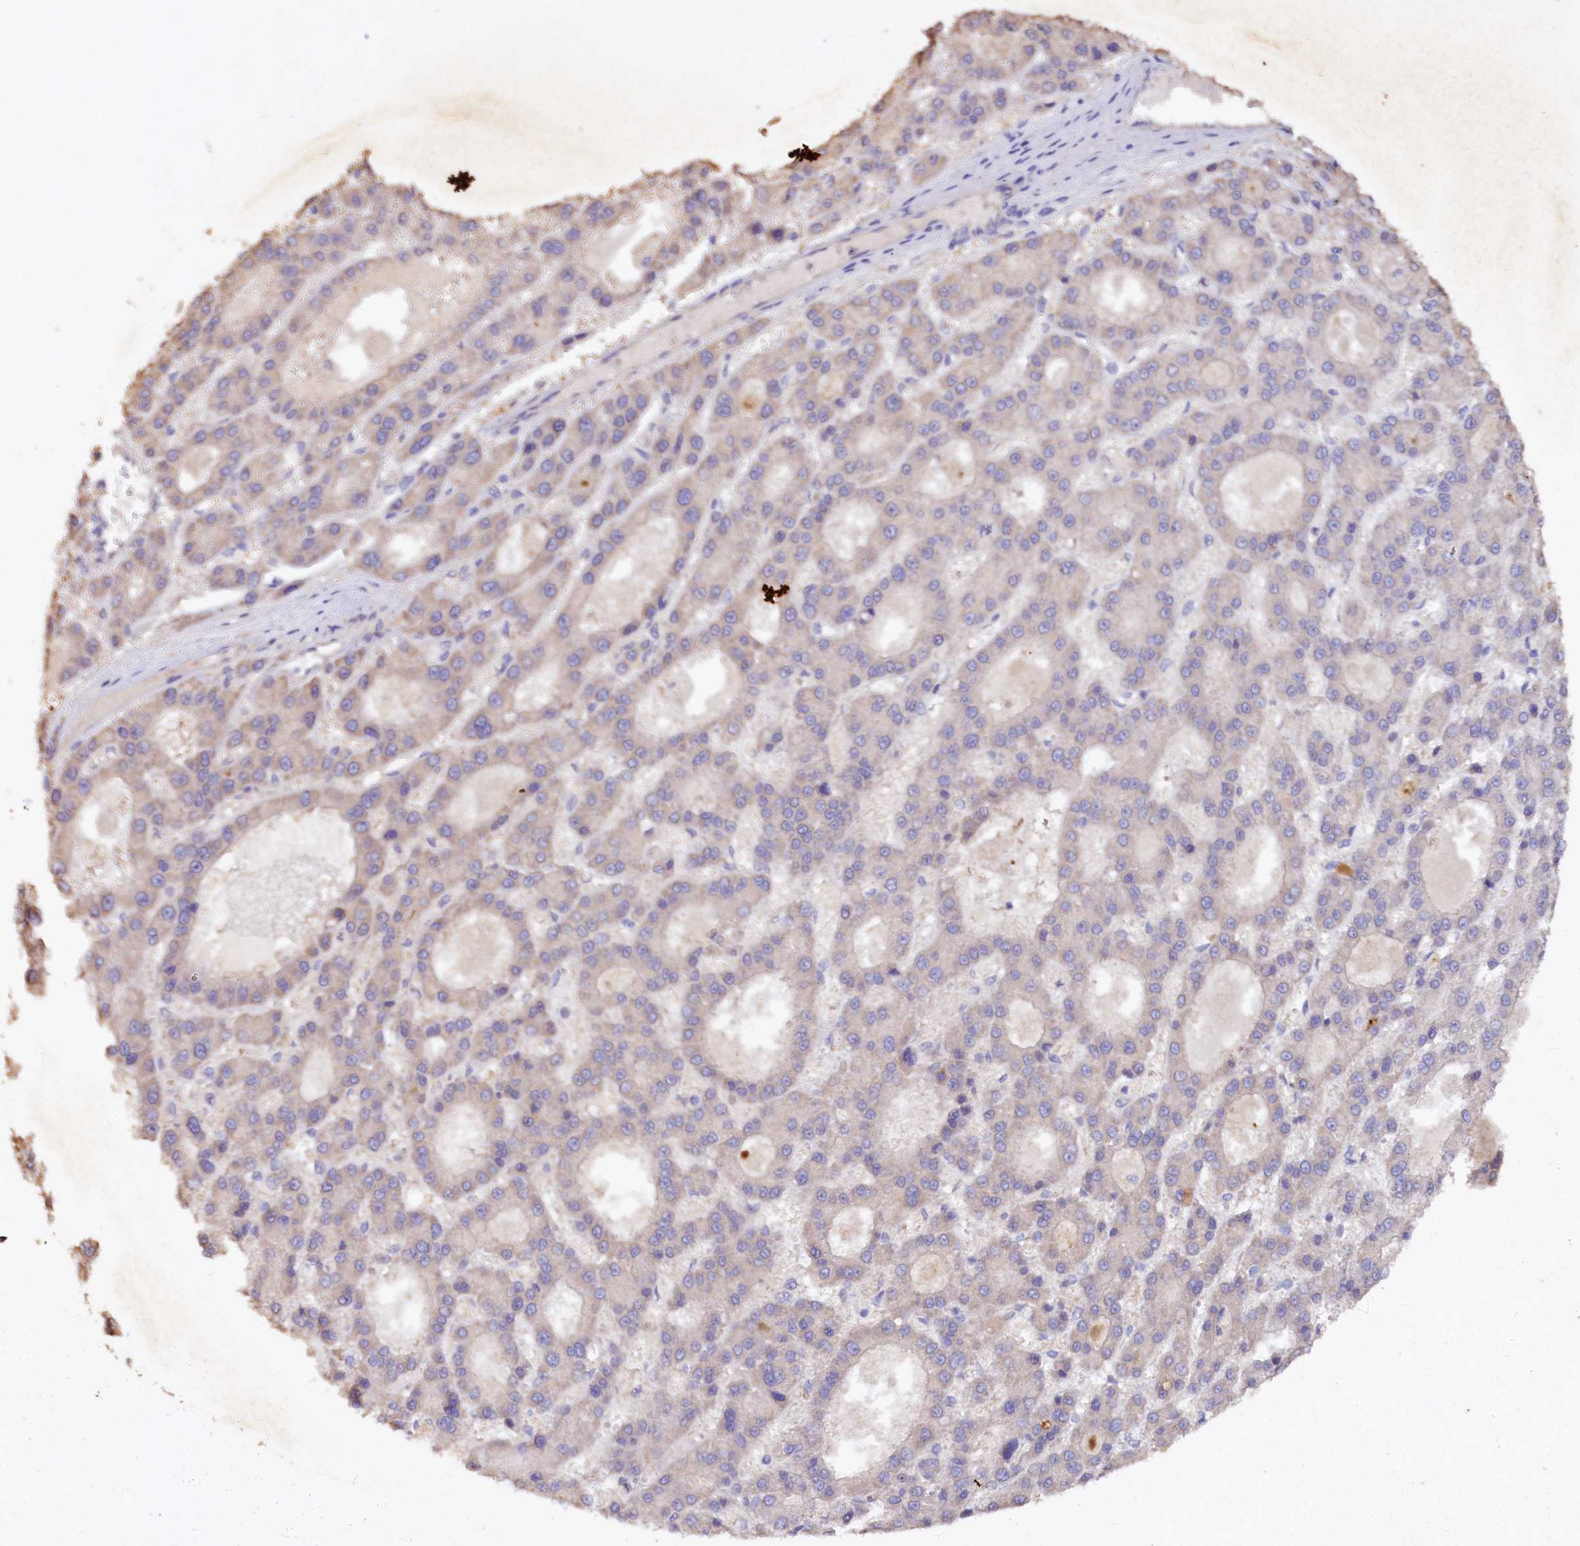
{"staining": {"intensity": "negative", "quantity": "none", "location": "none"}, "tissue": "liver cancer", "cell_type": "Tumor cells", "image_type": "cancer", "snomed": [{"axis": "morphology", "description": "Carcinoma, Hepatocellular, NOS"}, {"axis": "topography", "description": "Liver"}], "caption": "Tumor cells show no significant staining in liver cancer. (DAB immunohistochemistry visualized using brightfield microscopy, high magnification).", "gene": "ETFBKMT", "patient": {"sex": "male", "age": 70}}